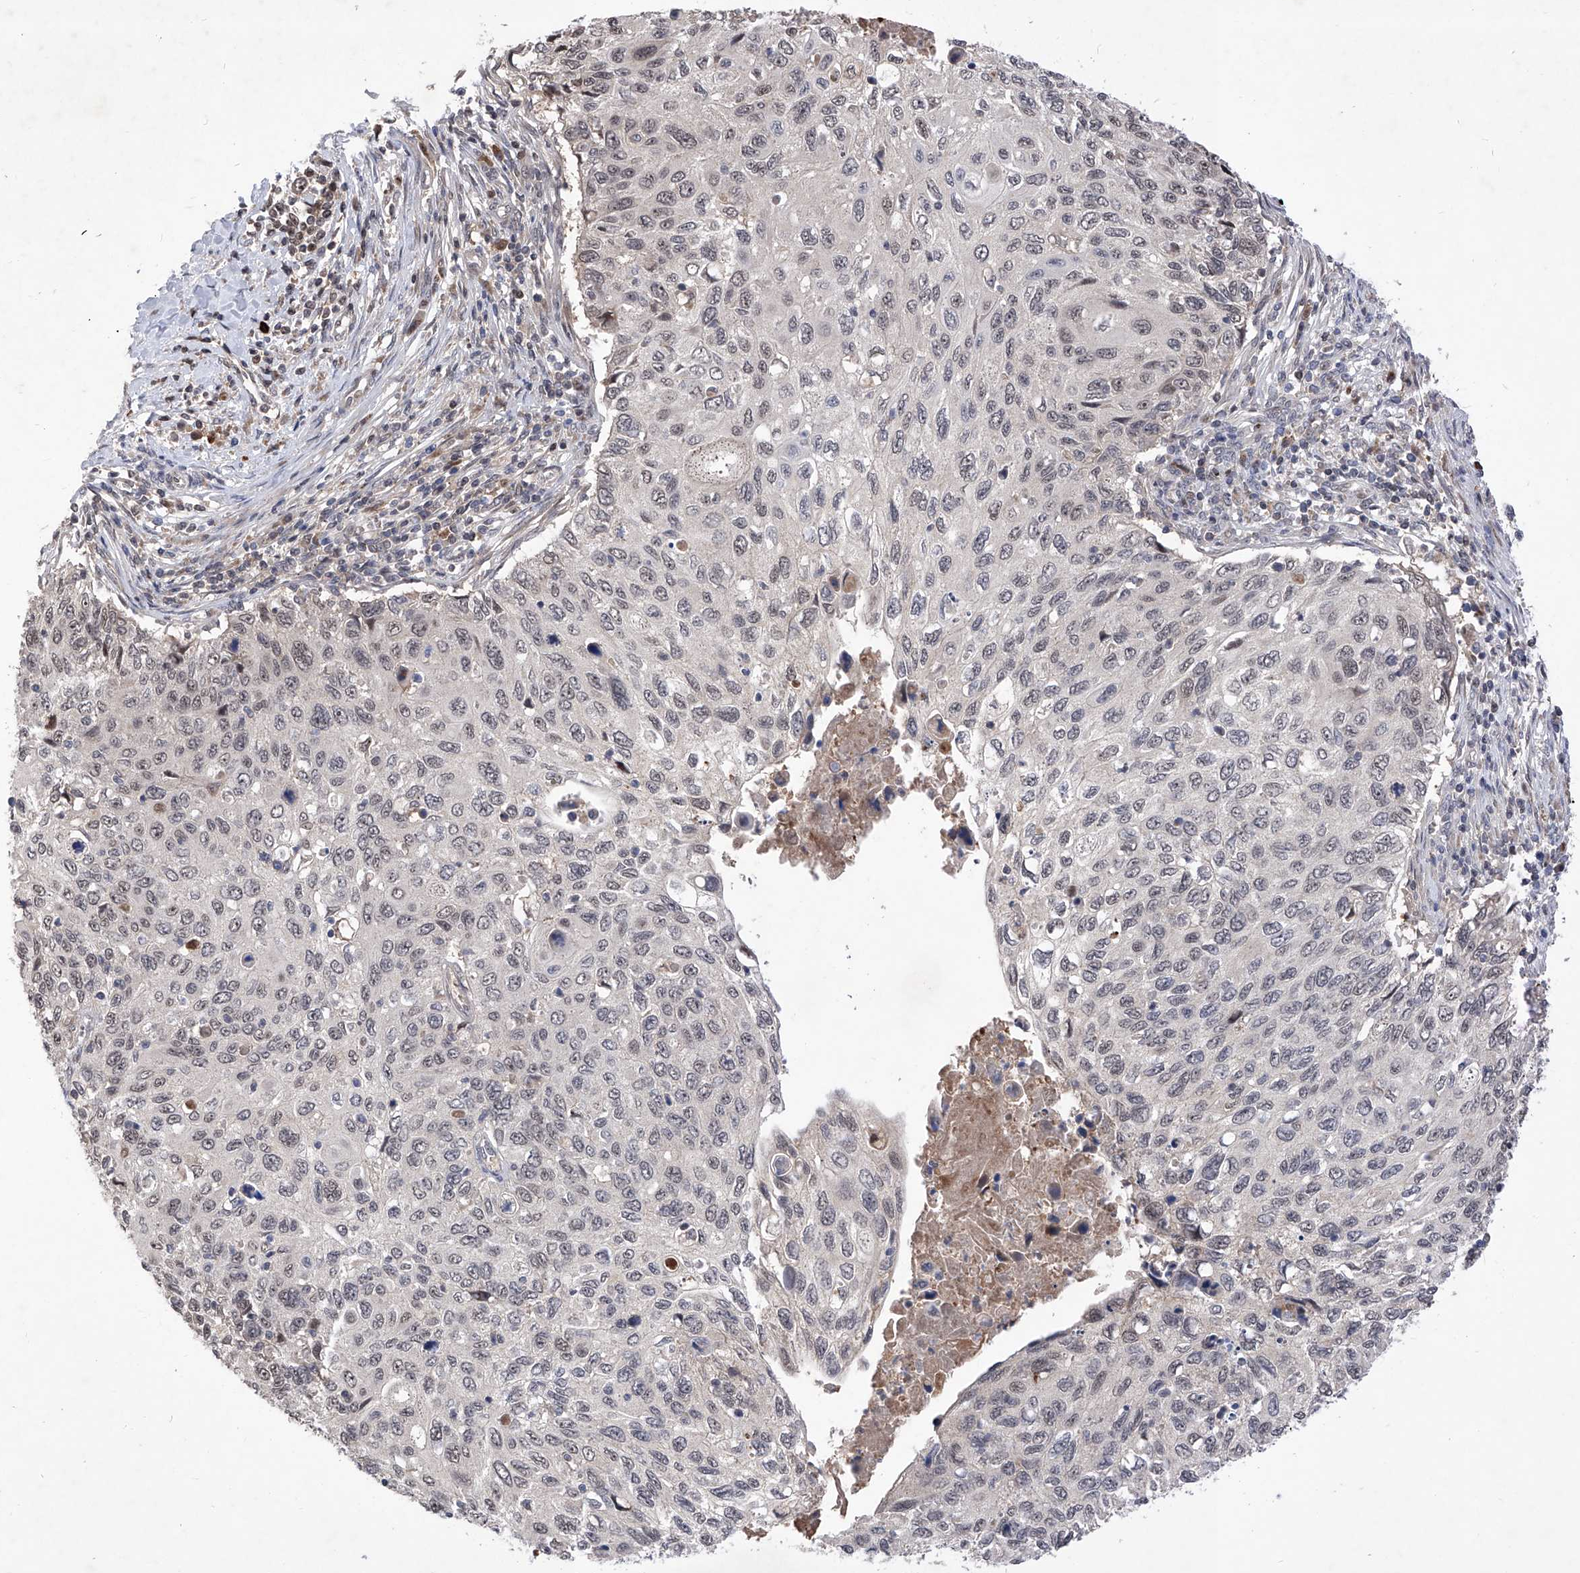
{"staining": {"intensity": "negative", "quantity": "none", "location": "none"}, "tissue": "cervical cancer", "cell_type": "Tumor cells", "image_type": "cancer", "snomed": [{"axis": "morphology", "description": "Squamous cell carcinoma, NOS"}, {"axis": "topography", "description": "Cervix"}], "caption": "Human cervical squamous cell carcinoma stained for a protein using immunohistochemistry reveals no expression in tumor cells.", "gene": "LGR4", "patient": {"sex": "female", "age": 70}}